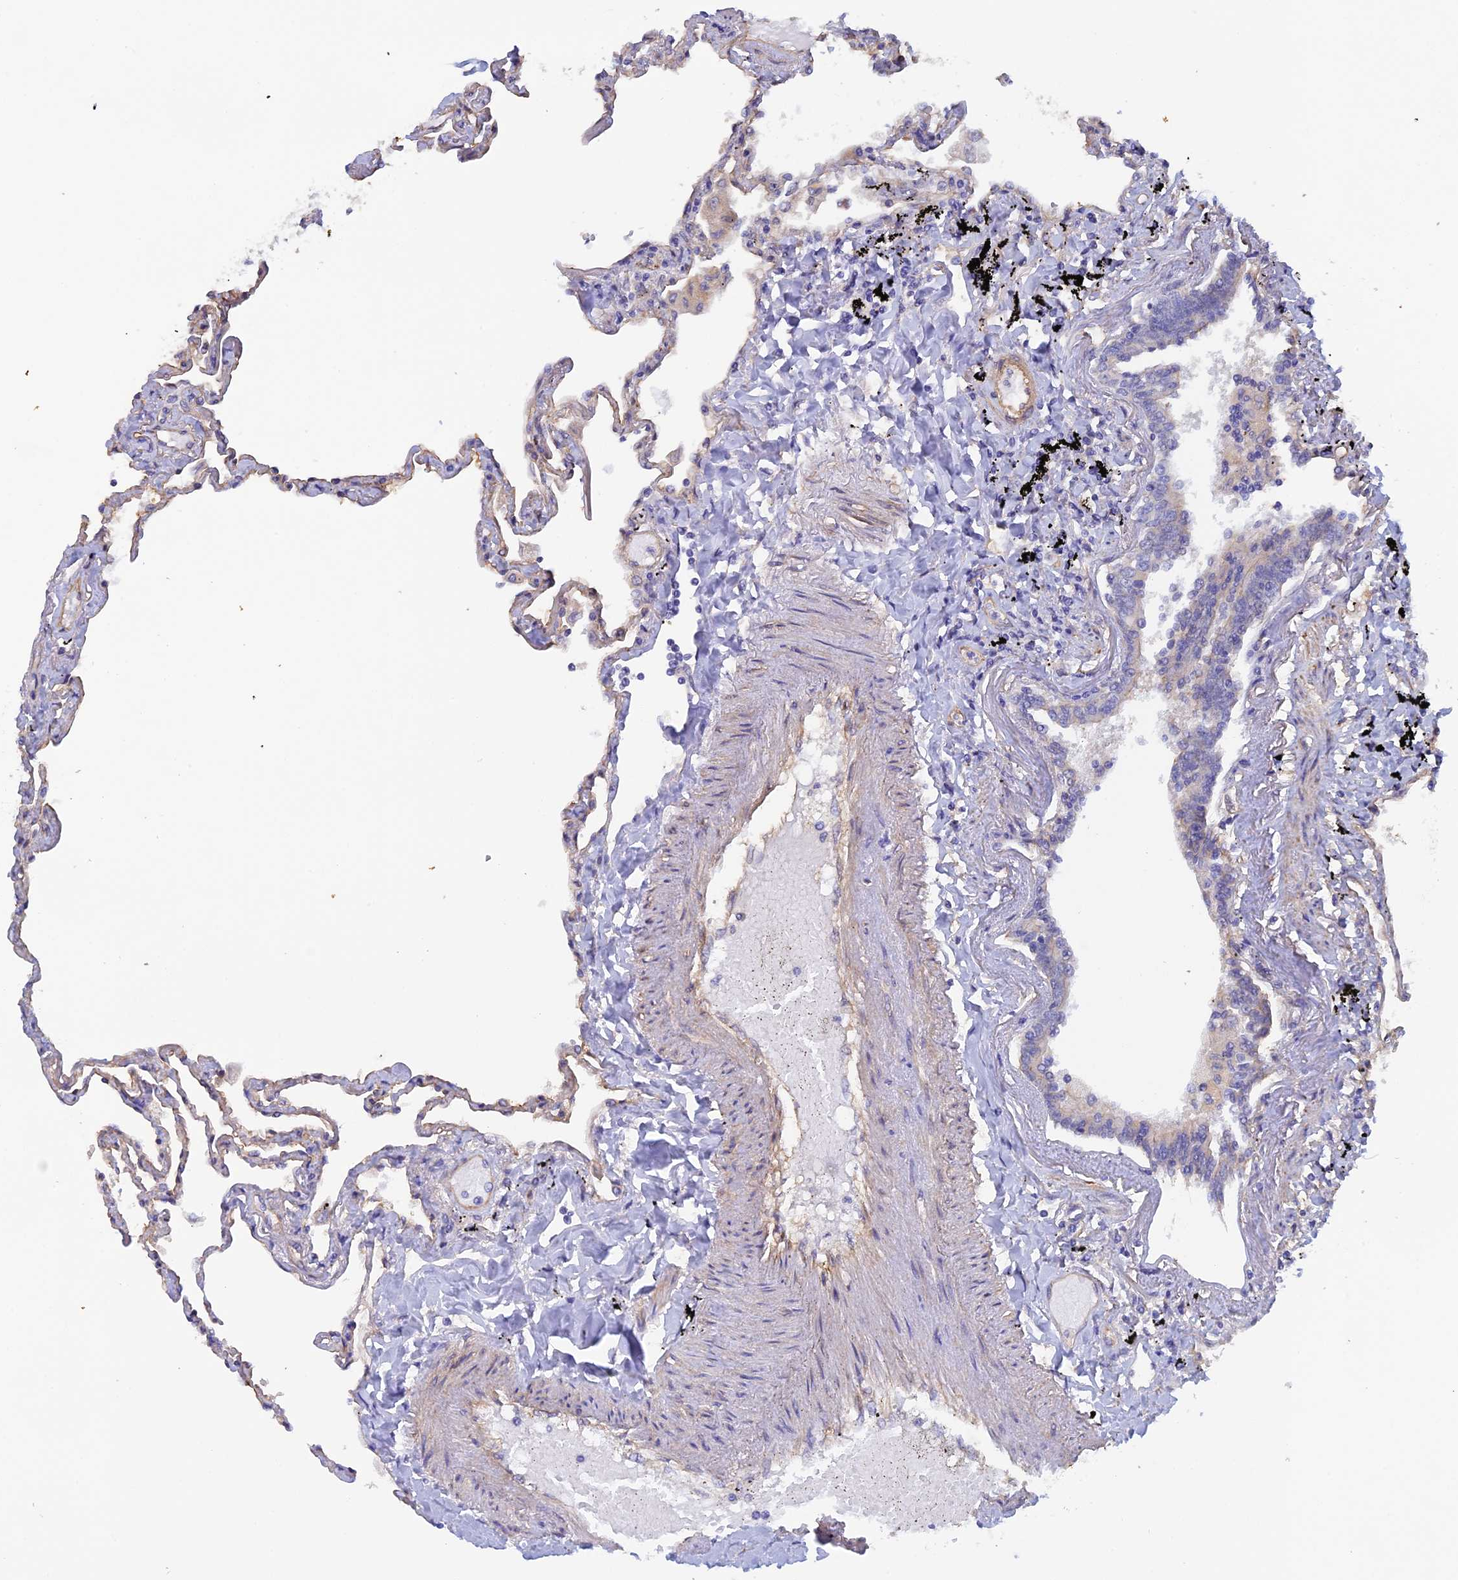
{"staining": {"intensity": "weak", "quantity": "<25%", "location": "cytoplasmic/membranous"}, "tissue": "lung", "cell_type": "Alveolar cells", "image_type": "normal", "snomed": [{"axis": "morphology", "description": "Normal tissue, NOS"}, {"axis": "topography", "description": "Lung"}], "caption": "Micrograph shows no significant protein staining in alveolar cells of benign lung.", "gene": "FZR1", "patient": {"sex": "female", "age": 67}}